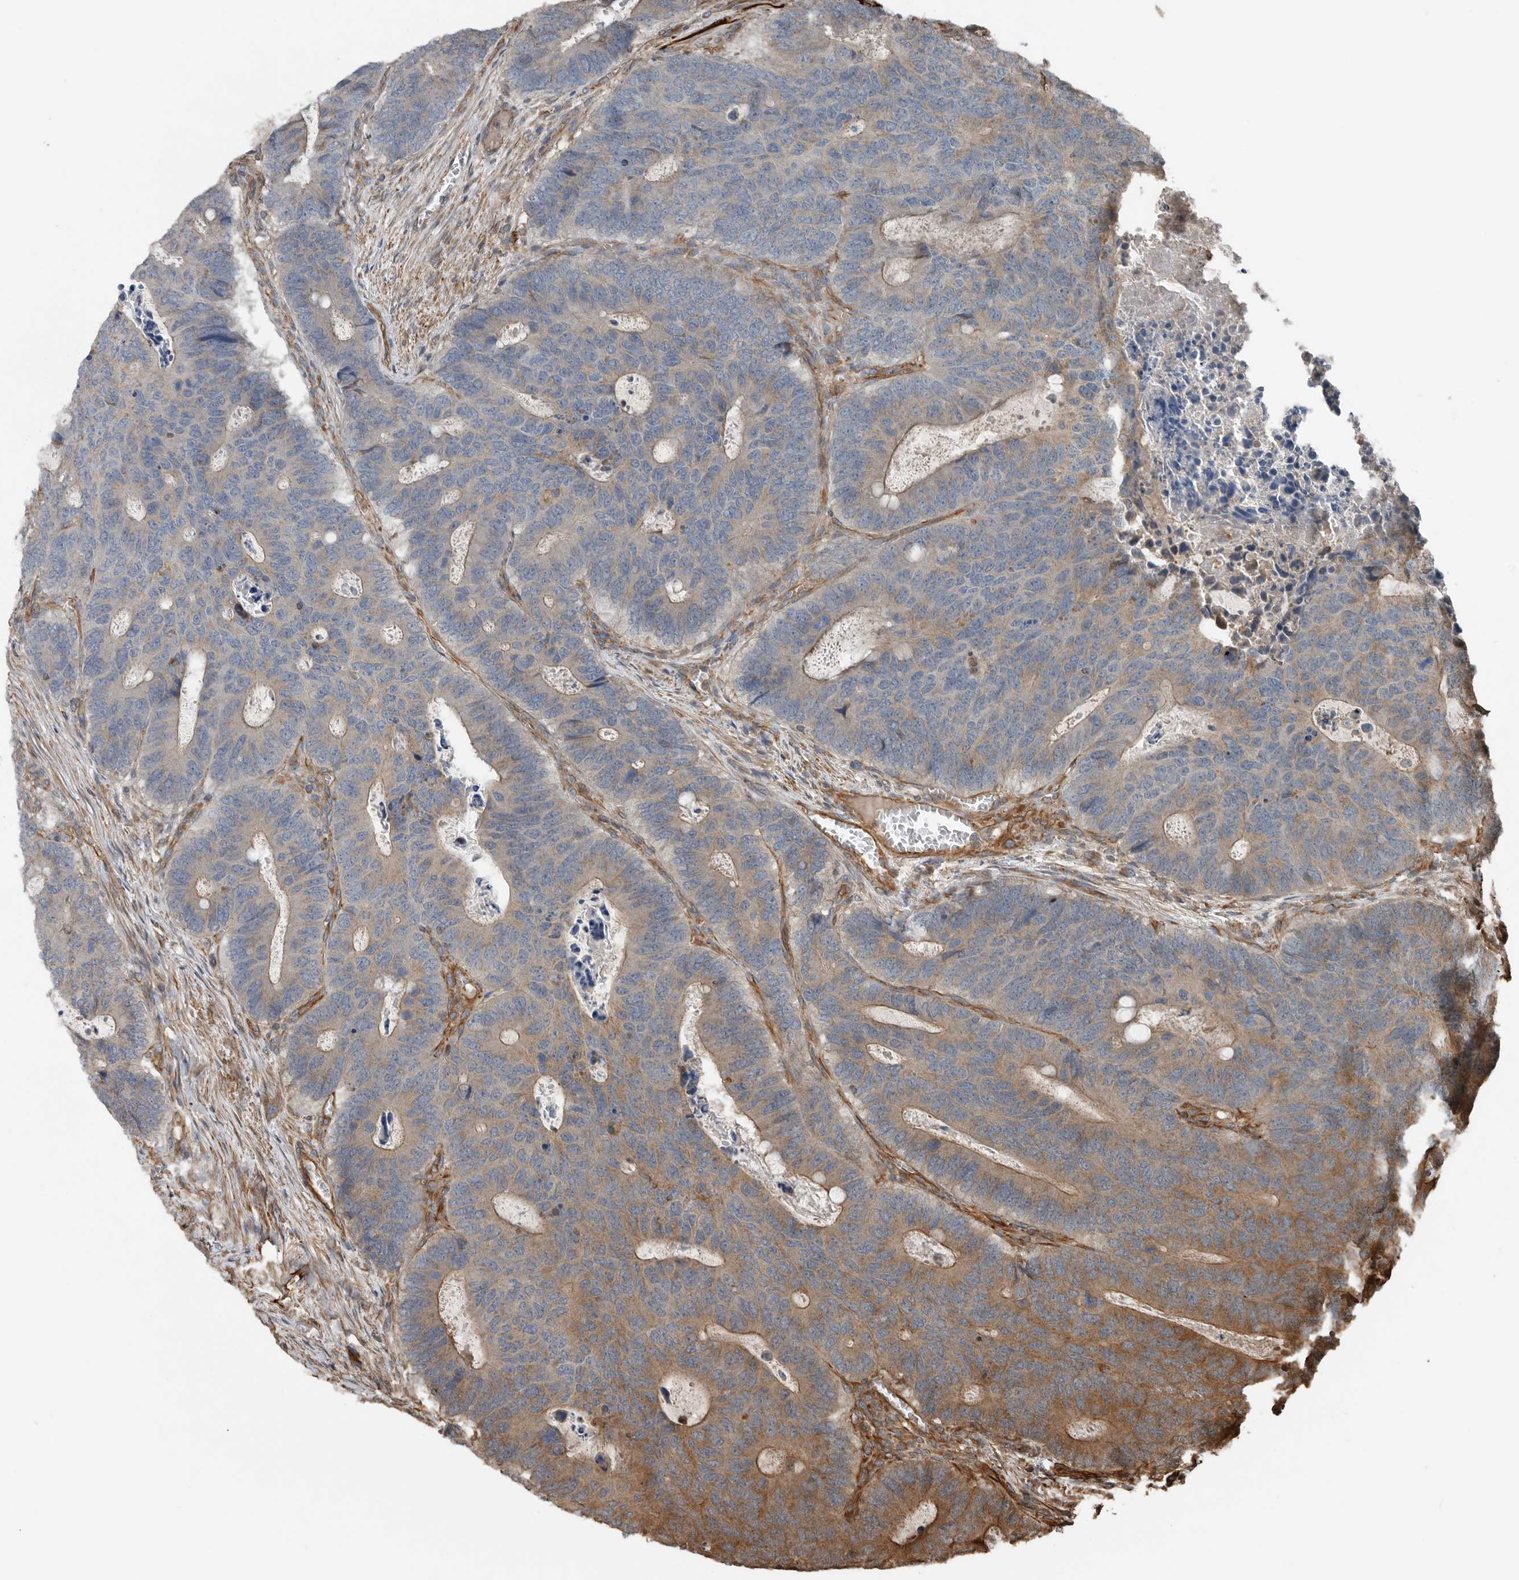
{"staining": {"intensity": "moderate", "quantity": "25%-75%", "location": "cytoplasmic/membranous"}, "tissue": "colorectal cancer", "cell_type": "Tumor cells", "image_type": "cancer", "snomed": [{"axis": "morphology", "description": "Adenocarcinoma, NOS"}, {"axis": "topography", "description": "Colon"}], "caption": "A brown stain highlights moderate cytoplasmic/membranous expression of a protein in human adenocarcinoma (colorectal) tumor cells. Immunohistochemistry (ihc) stains the protein of interest in brown and the nuclei are stained blue.", "gene": "YOD1", "patient": {"sex": "male", "age": 87}}